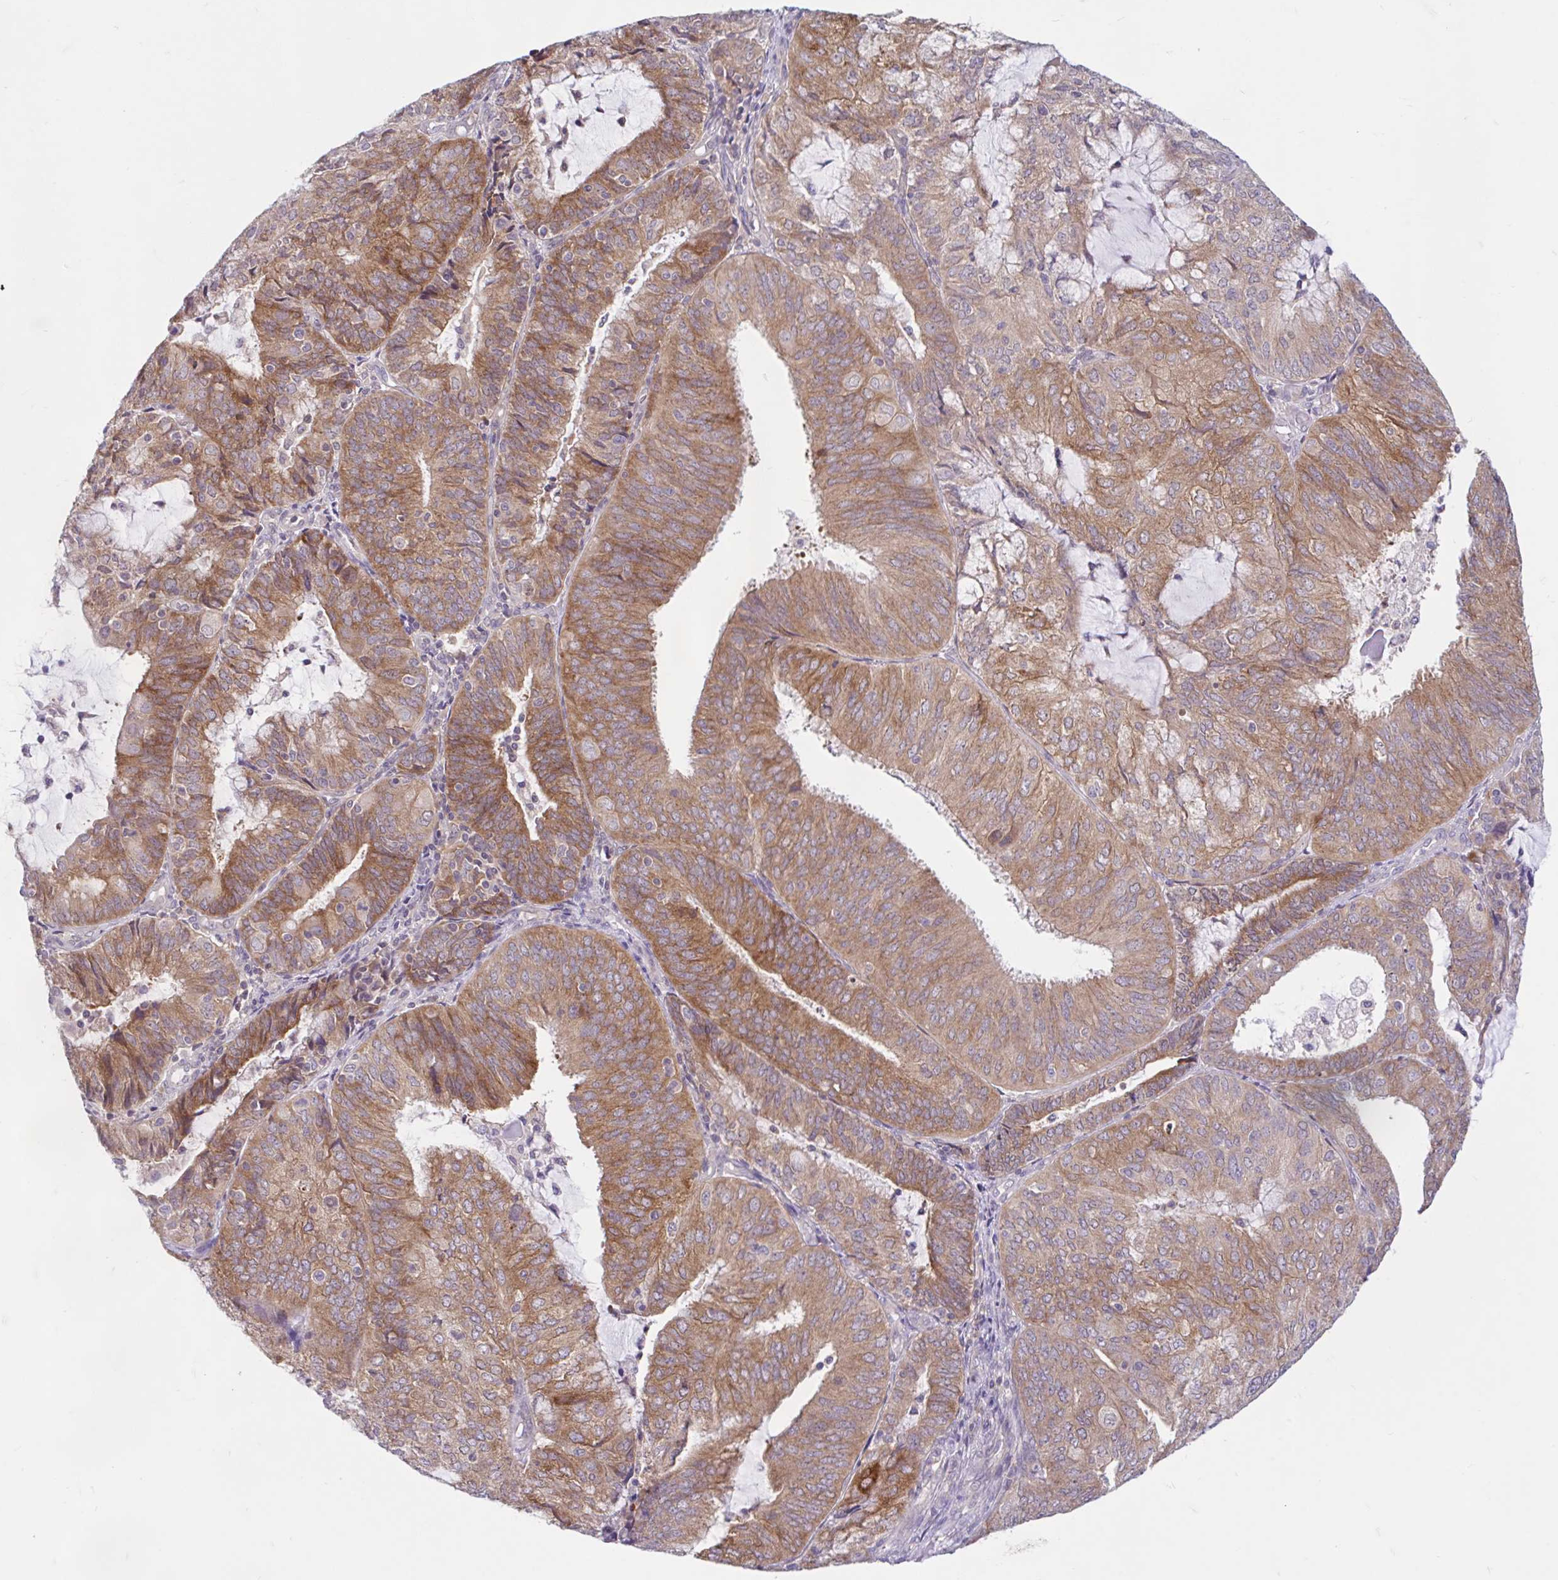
{"staining": {"intensity": "moderate", "quantity": ">75%", "location": "cytoplasmic/membranous"}, "tissue": "endometrial cancer", "cell_type": "Tumor cells", "image_type": "cancer", "snomed": [{"axis": "morphology", "description": "Adenocarcinoma, NOS"}, {"axis": "topography", "description": "Endometrium"}], "caption": "High-power microscopy captured an immunohistochemistry histopathology image of adenocarcinoma (endometrial), revealing moderate cytoplasmic/membranous staining in about >75% of tumor cells.", "gene": "RALBP1", "patient": {"sex": "female", "age": 81}}